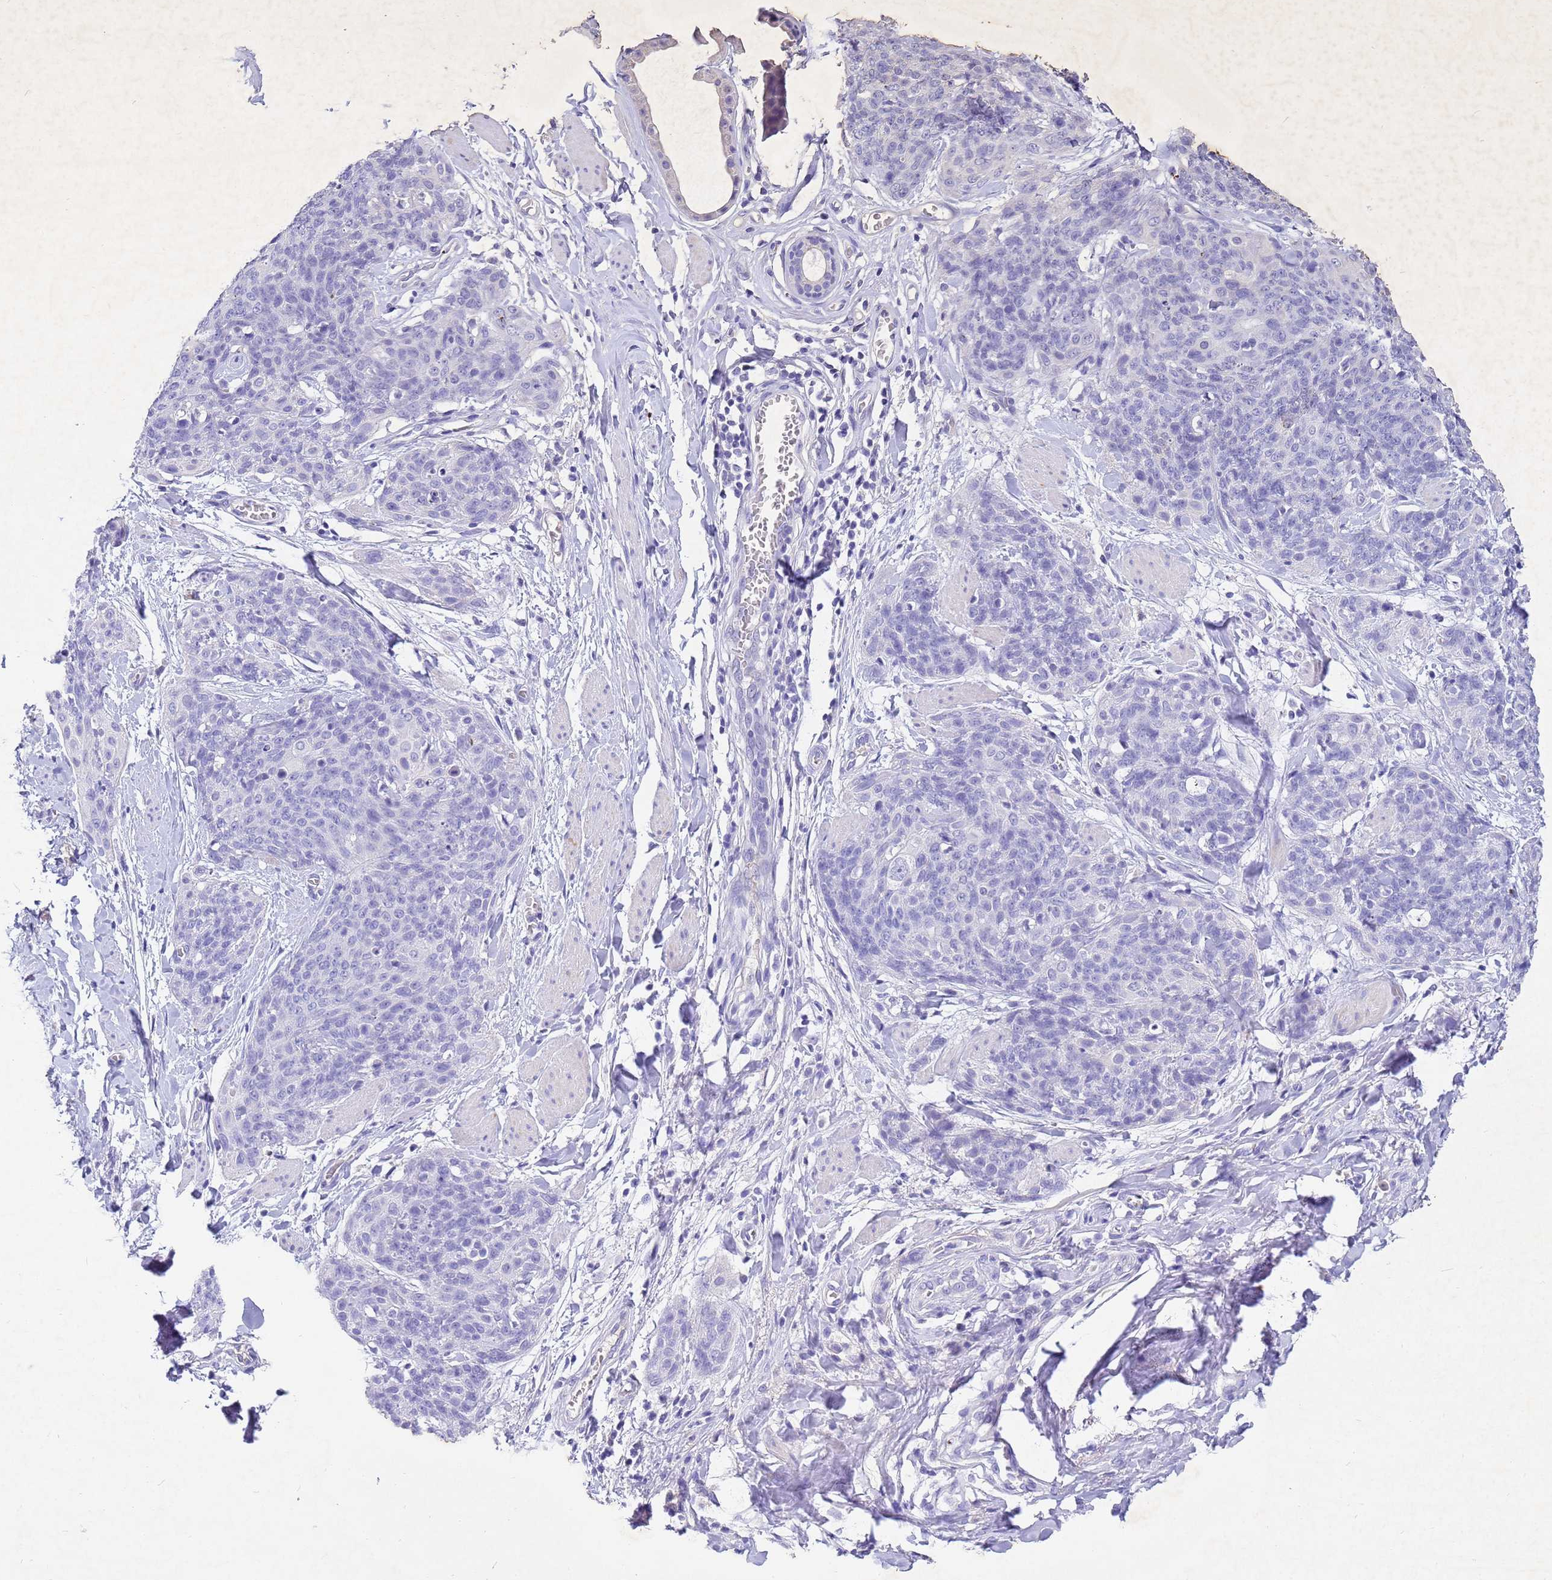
{"staining": {"intensity": "negative", "quantity": "none", "location": "none"}, "tissue": "skin cancer", "cell_type": "Tumor cells", "image_type": "cancer", "snomed": [{"axis": "morphology", "description": "Squamous cell carcinoma, NOS"}, {"axis": "topography", "description": "Skin"}, {"axis": "topography", "description": "Vulva"}], "caption": "Immunohistochemistry histopathology image of neoplastic tissue: human skin squamous cell carcinoma stained with DAB reveals no significant protein positivity in tumor cells.", "gene": "CFHR2", "patient": {"sex": "female", "age": 85}}